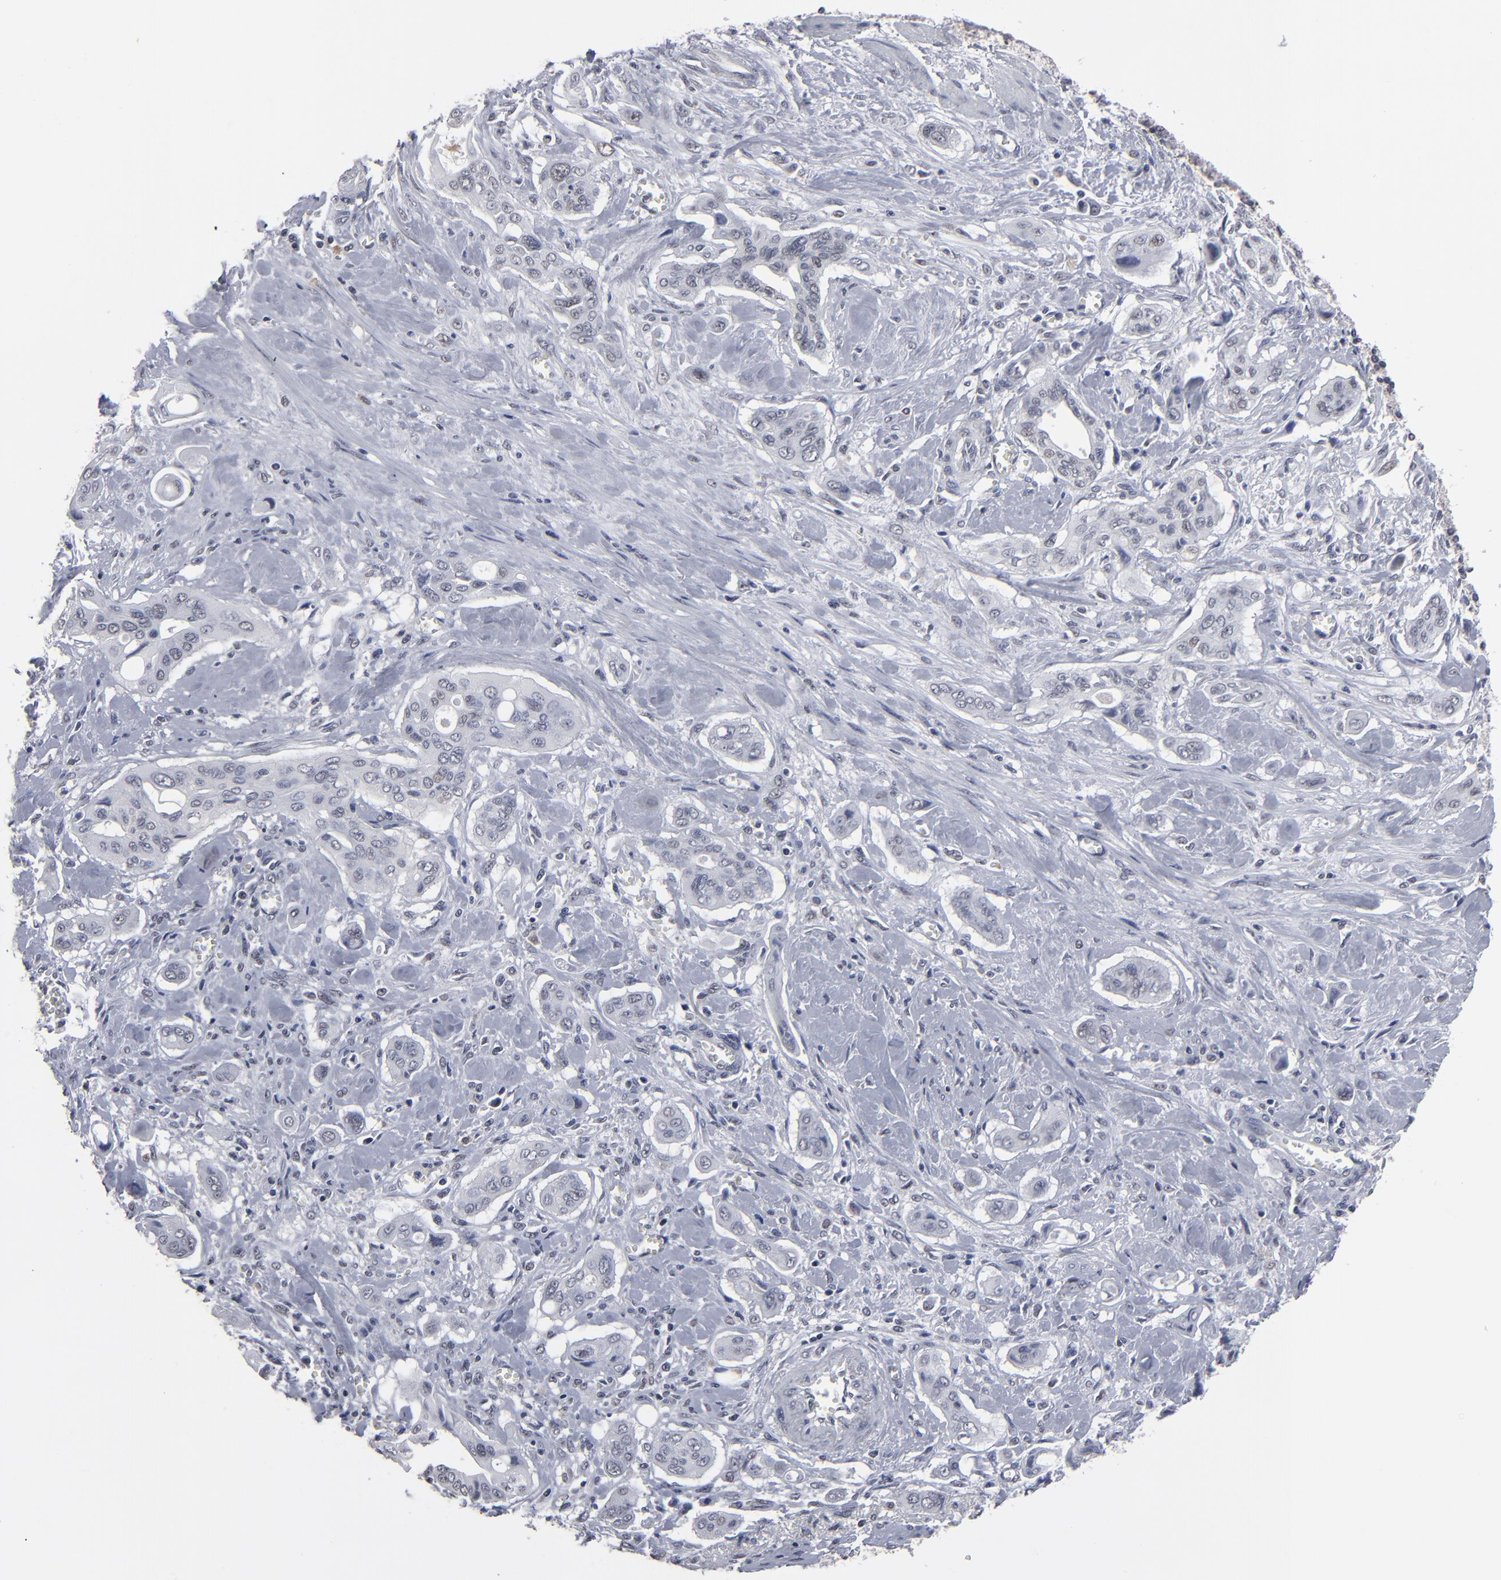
{"staining": {"intensity": "negative", "quantity": "none", "location": "none"}, "tissue": "pancreatic cancer", "cell_type": "Tumor cells", "image_type": "cancer", "snomed": [{"axis": "morphology", "description": "Adenocarcinoma, NOS"}, {"axis": "topography", "description": "Pancreas"}], "caption": "Immunohistochemistry image of human pancreatic cancer stained for a protein (brown), which exhibits no staining in tumor cells.", "gene": "SSRP1", "patient": {"sex": "male", "age": 77}}